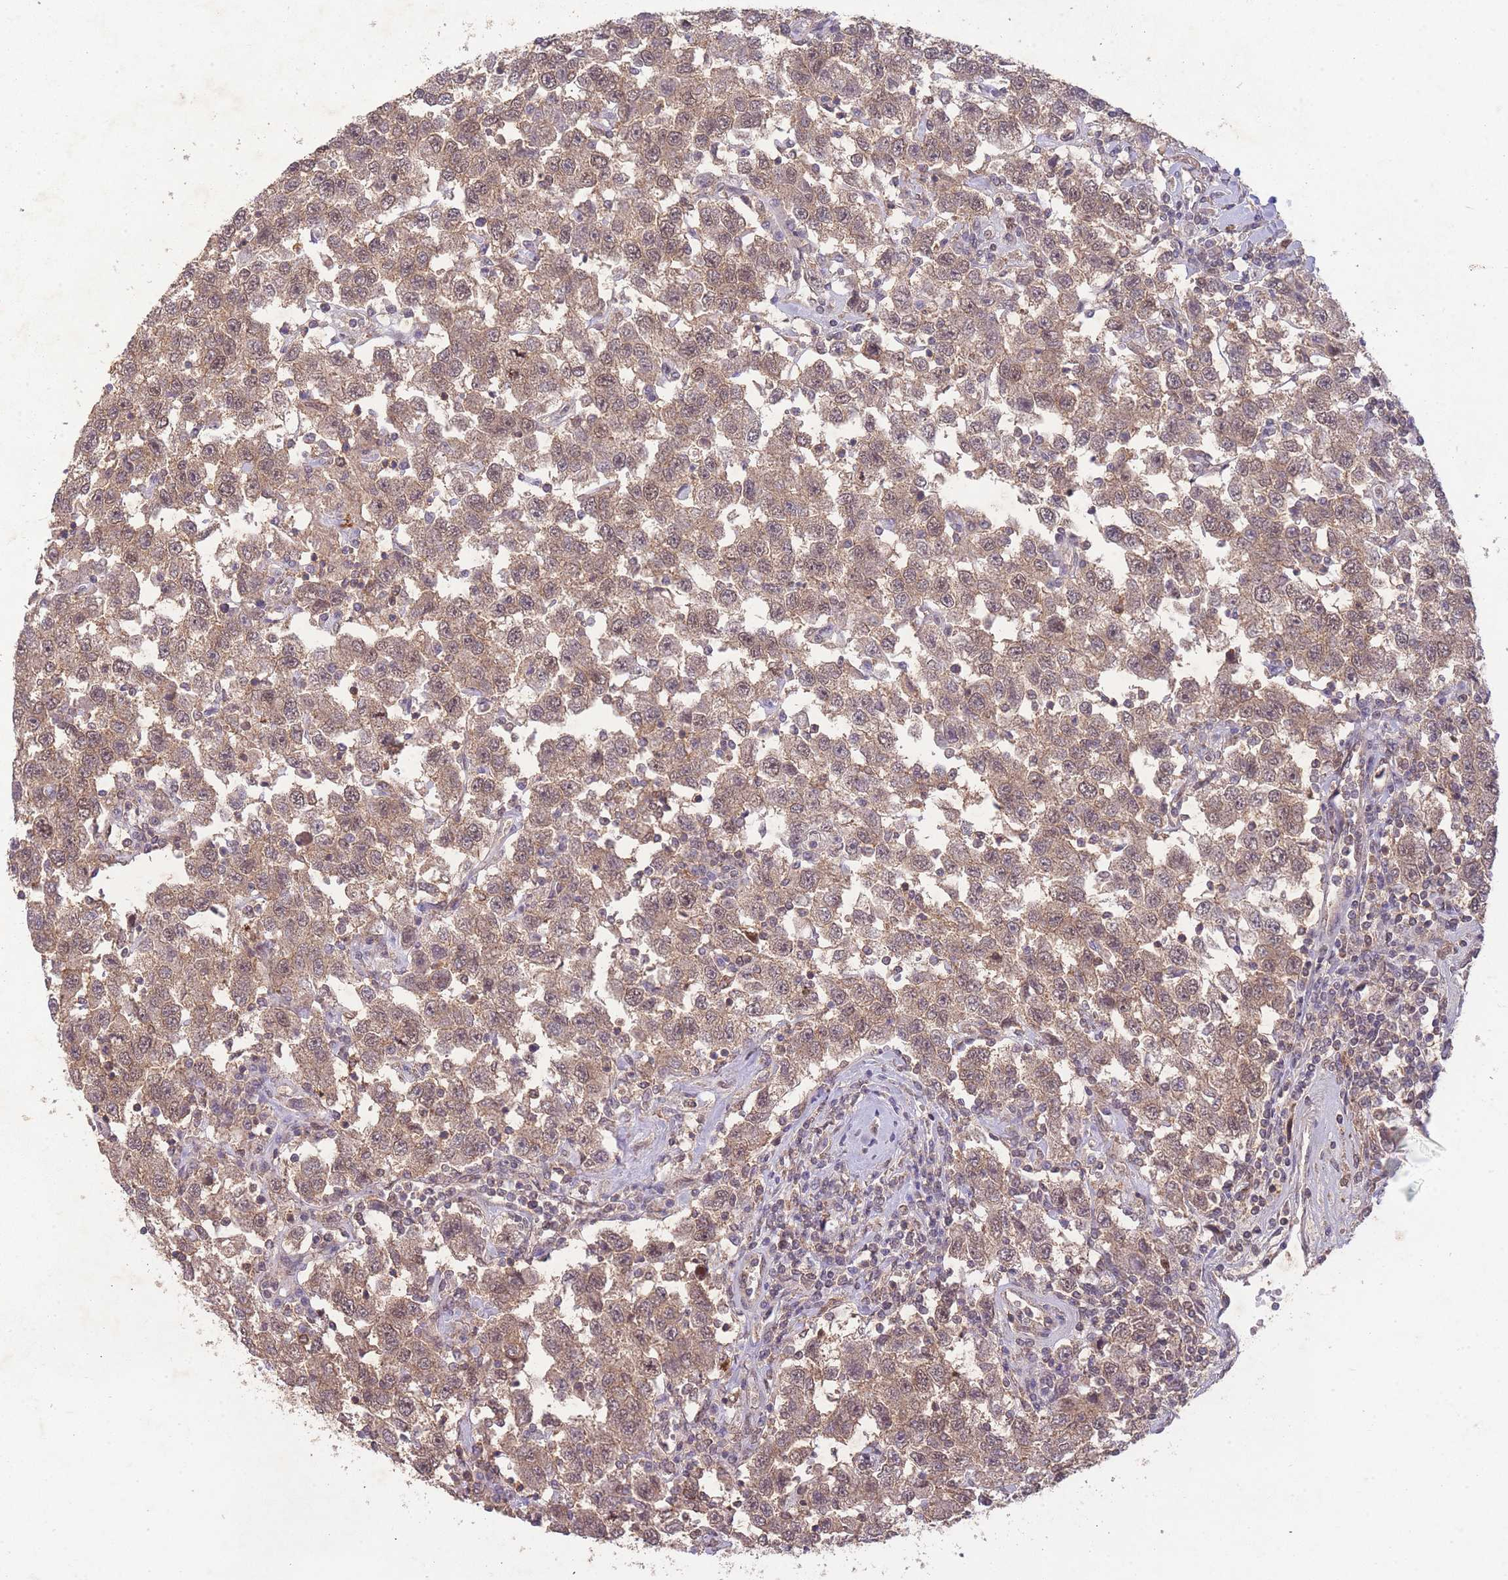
{"staining": {"intensity": "moderate", "quantity": ">75%", "location": "cytoplasmic/membranous,nuclear"}, "tissue": "testis cancer", "cell_type": "Tumor cells", "image_type": "cancer", "snomed": [{"axis": "morphology", "description": "Seminoma, NOS"}, {"axis": "topography", "description": "Testis"}], "caption": "Protein expression by immunohistochemistry (IHC) demonstrates moderate cytoplasmic/membranous and nuclear positivity in approximately >75% of tumor cells in seminoma (testis).", "gene": "RNF144B", "patient": {"sex": "male", "age": 41}}